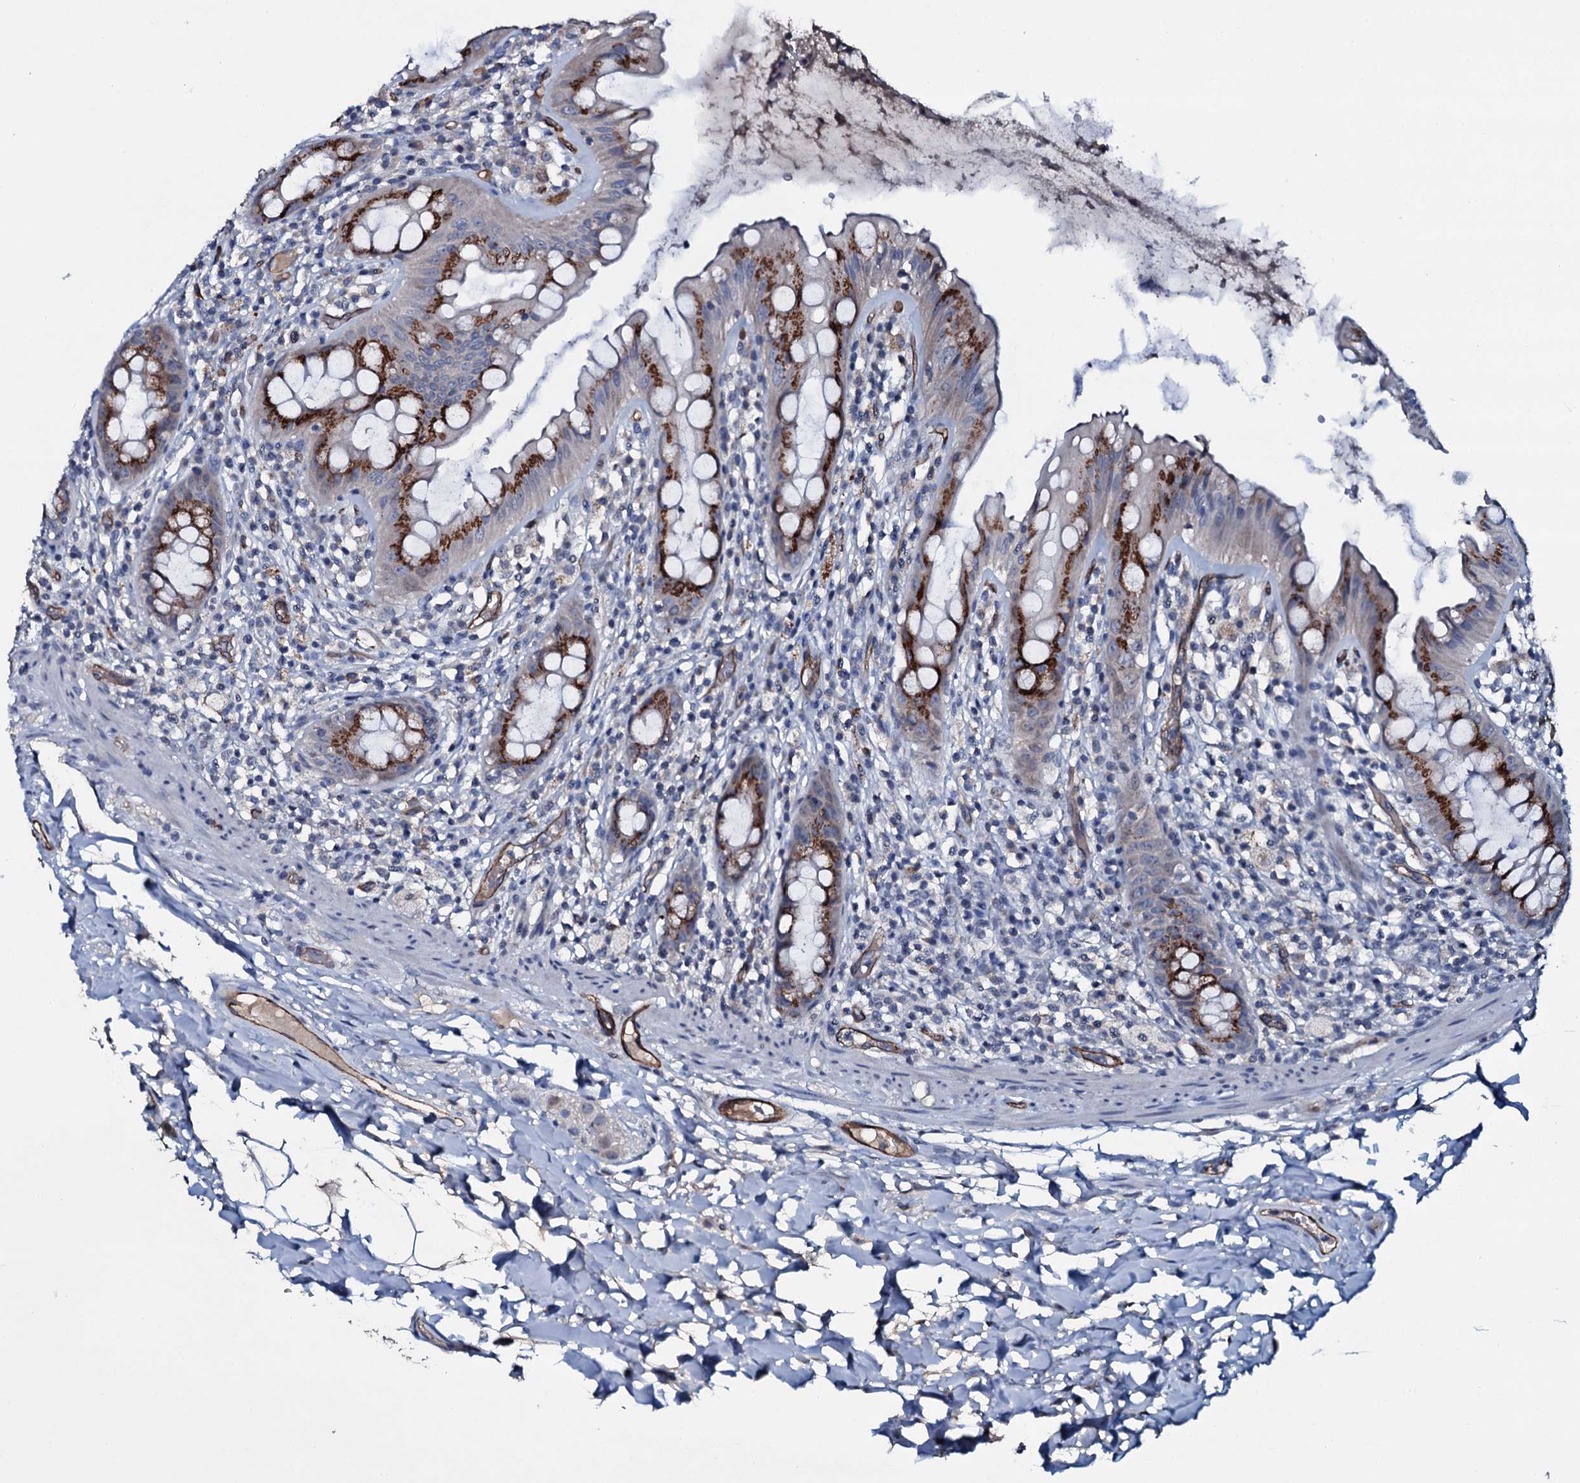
{"staining": {"intensity": "strong", "quantity": ">75%", "location": "cytoplasmic/membranous"}, "tissue": "rectum", "cell_type": "Glandular cells", "image_type": "normal", "snomed": [{"axis": "morphology", "description": "Normal tissue, NOS"}, {"axis": "topography", "description": "Rectum"}], "caption": "Strong cytoplasmic/membranous staining for a protein is appreciated in approximately >75% of glandular cells of normal rectum using immunohistochemistry.", "gene": "CLEC14A", "patient": {"sex": "female", "age": 57}}